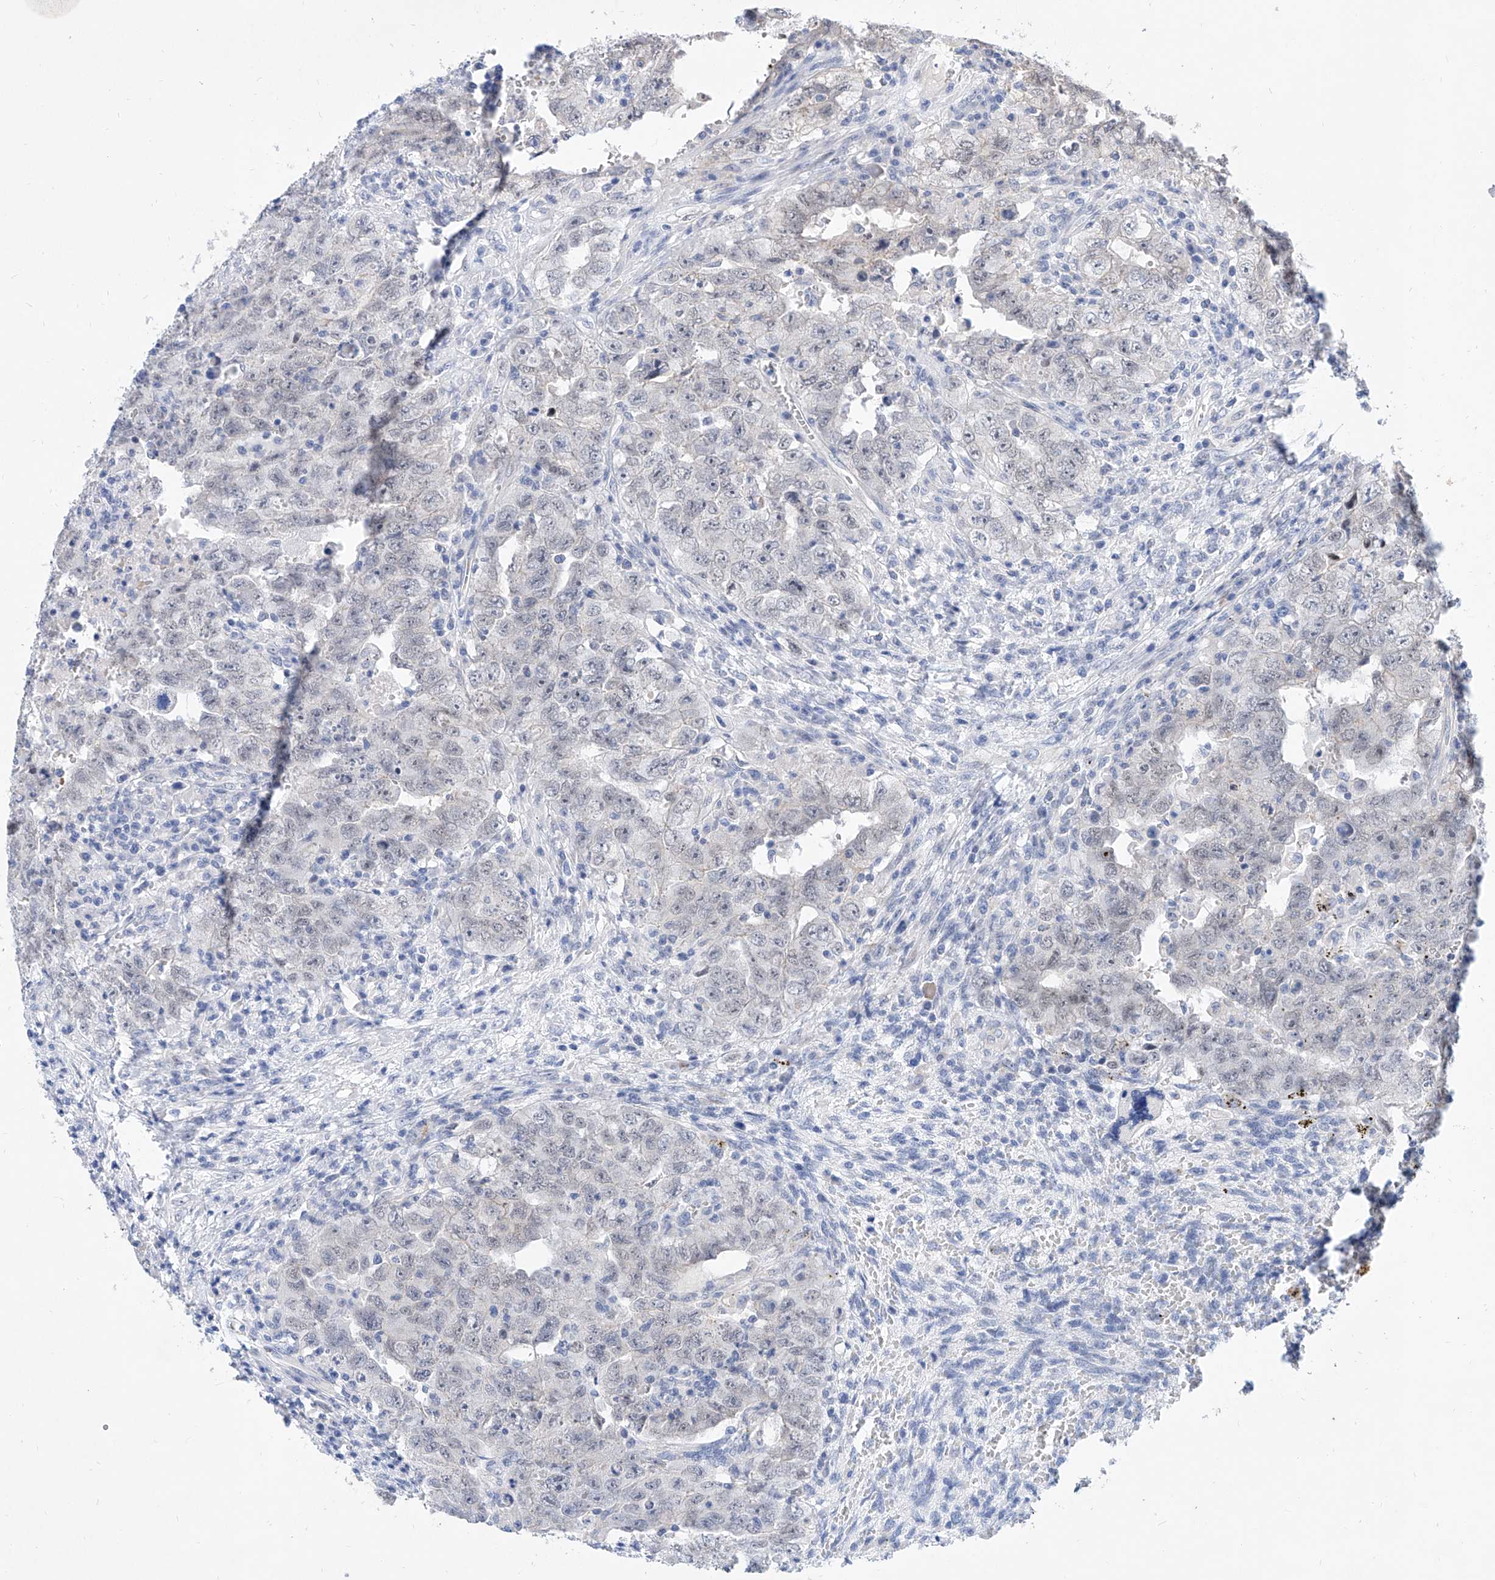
{"staining": {"intensity": "weak", "quantity": "<25%", "location": "nuclear"}, "tissue": "testis cancer", "cell_type": "Tumor cells", "image_type": "cancer", "snomed": [{"axis": "morphology", "description": "Carcinoma, Embryonal, NOS"}, {"axis": "topography", "description": "Testis"}], "caption": "Tumor cells are negative for brown protein staining in testis cancer (embryonal carcinoma).", "gene": "BPTF", "patient": {"sex": "male", "age": 26}}